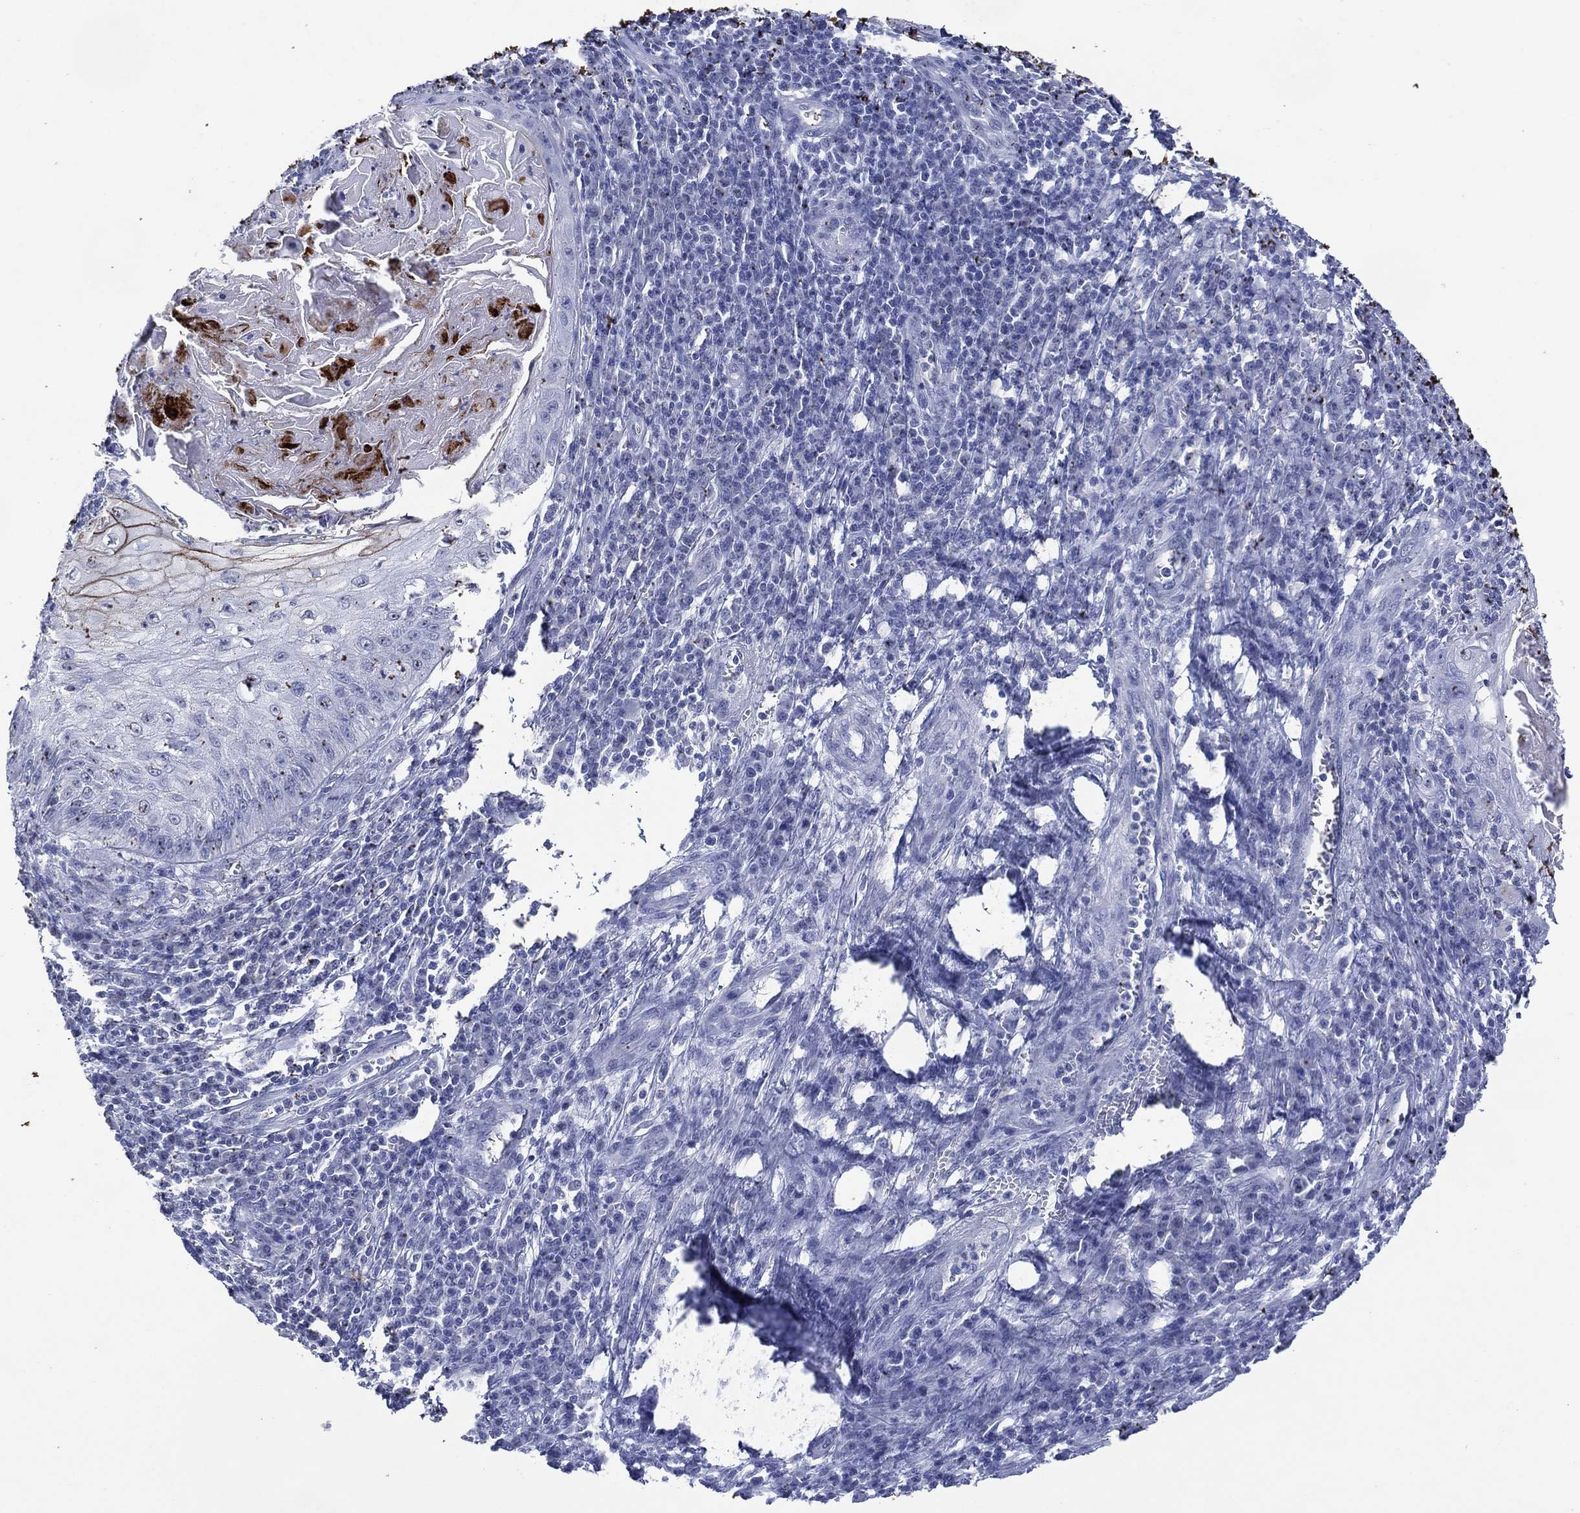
{"staining": {"intensity": "strong", "quantity": "<25%", "location": "cytoplasmic/membranous"}, "tissue": "skin cancer", "cell_type": "Tumor cells", "image_type": "cancer", "snomed": [{"axis": "morphology", "description": "Squamous cell carcinoma, NOS"}, {"axis": "topography", "description": "Skin"}], "caption": "This is an image of immunohistochemistry staining of squamous cell carcinoma (skin), which shows strong staining in the cytoplasmic/membranous of tumor cells.", "gene": "DSG1", "patient": {"sex": "male", "age": 70}}